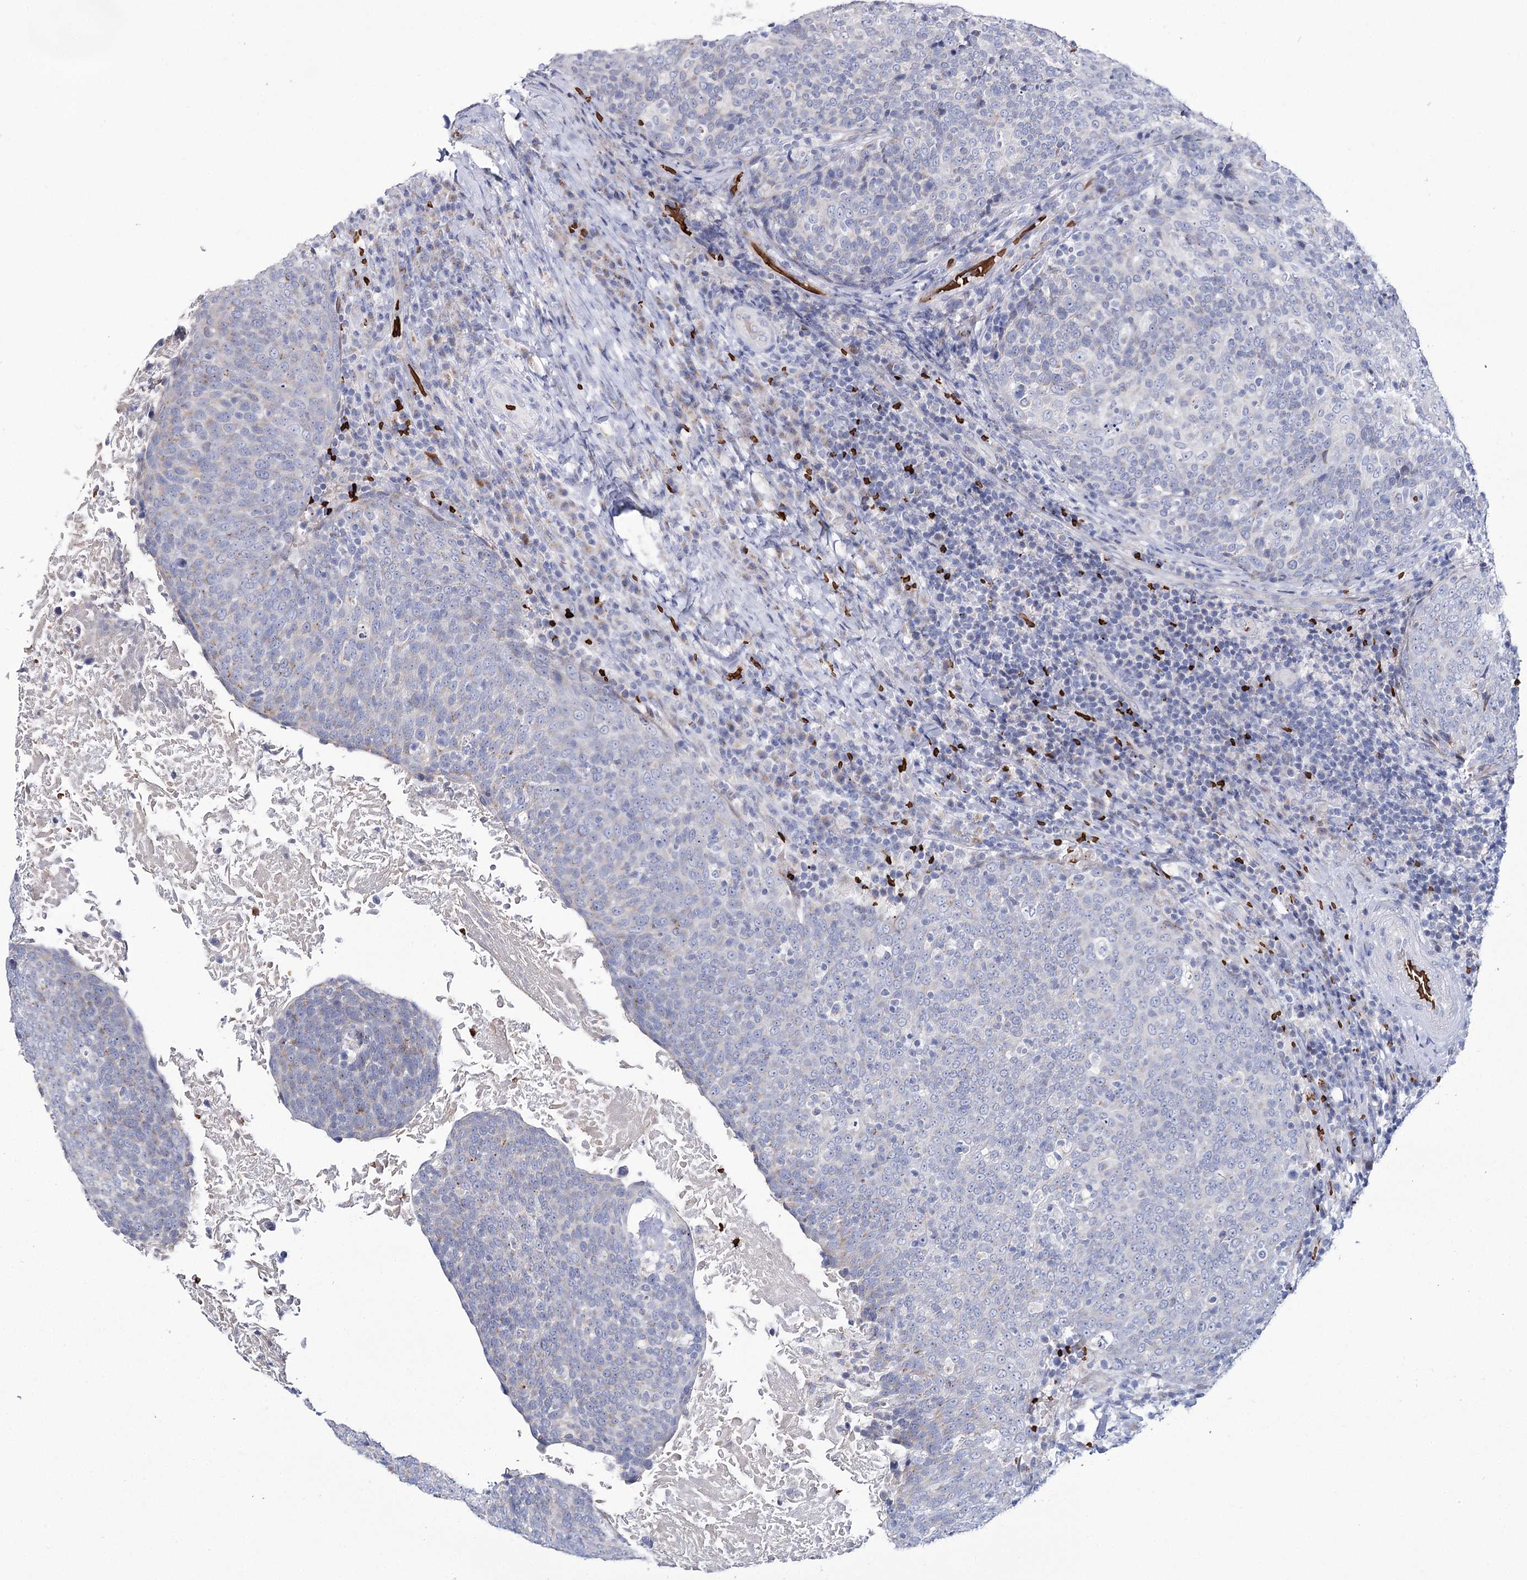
{"staining": {"intensity": "negative", "quantity": "none", "location": "none"}, "tissue": "head and neck cancer", "cell_type": "Tumor cells", "image_type": "cancer", "snomed": [{"axis": "morphology", "description": "Squamous cell carcinoma, NOS"}, {"axis": "morphology", "description": "Squamous cell carcinoma, metastatic, NOS"}, {"axis": "topography", "description": "Lymph node"}, {"axis": "topography", "description": "Head-Neck"}], "caption": "DAB (3,3'-diaminobenzidine) immunohistochemical staining of human head and neck cancer (metastatic squamous cell carcinoma) shows no significant positivity in tumor cells.", "gene": "GBF1", "patient": {"sex": "male", "age": 62}}